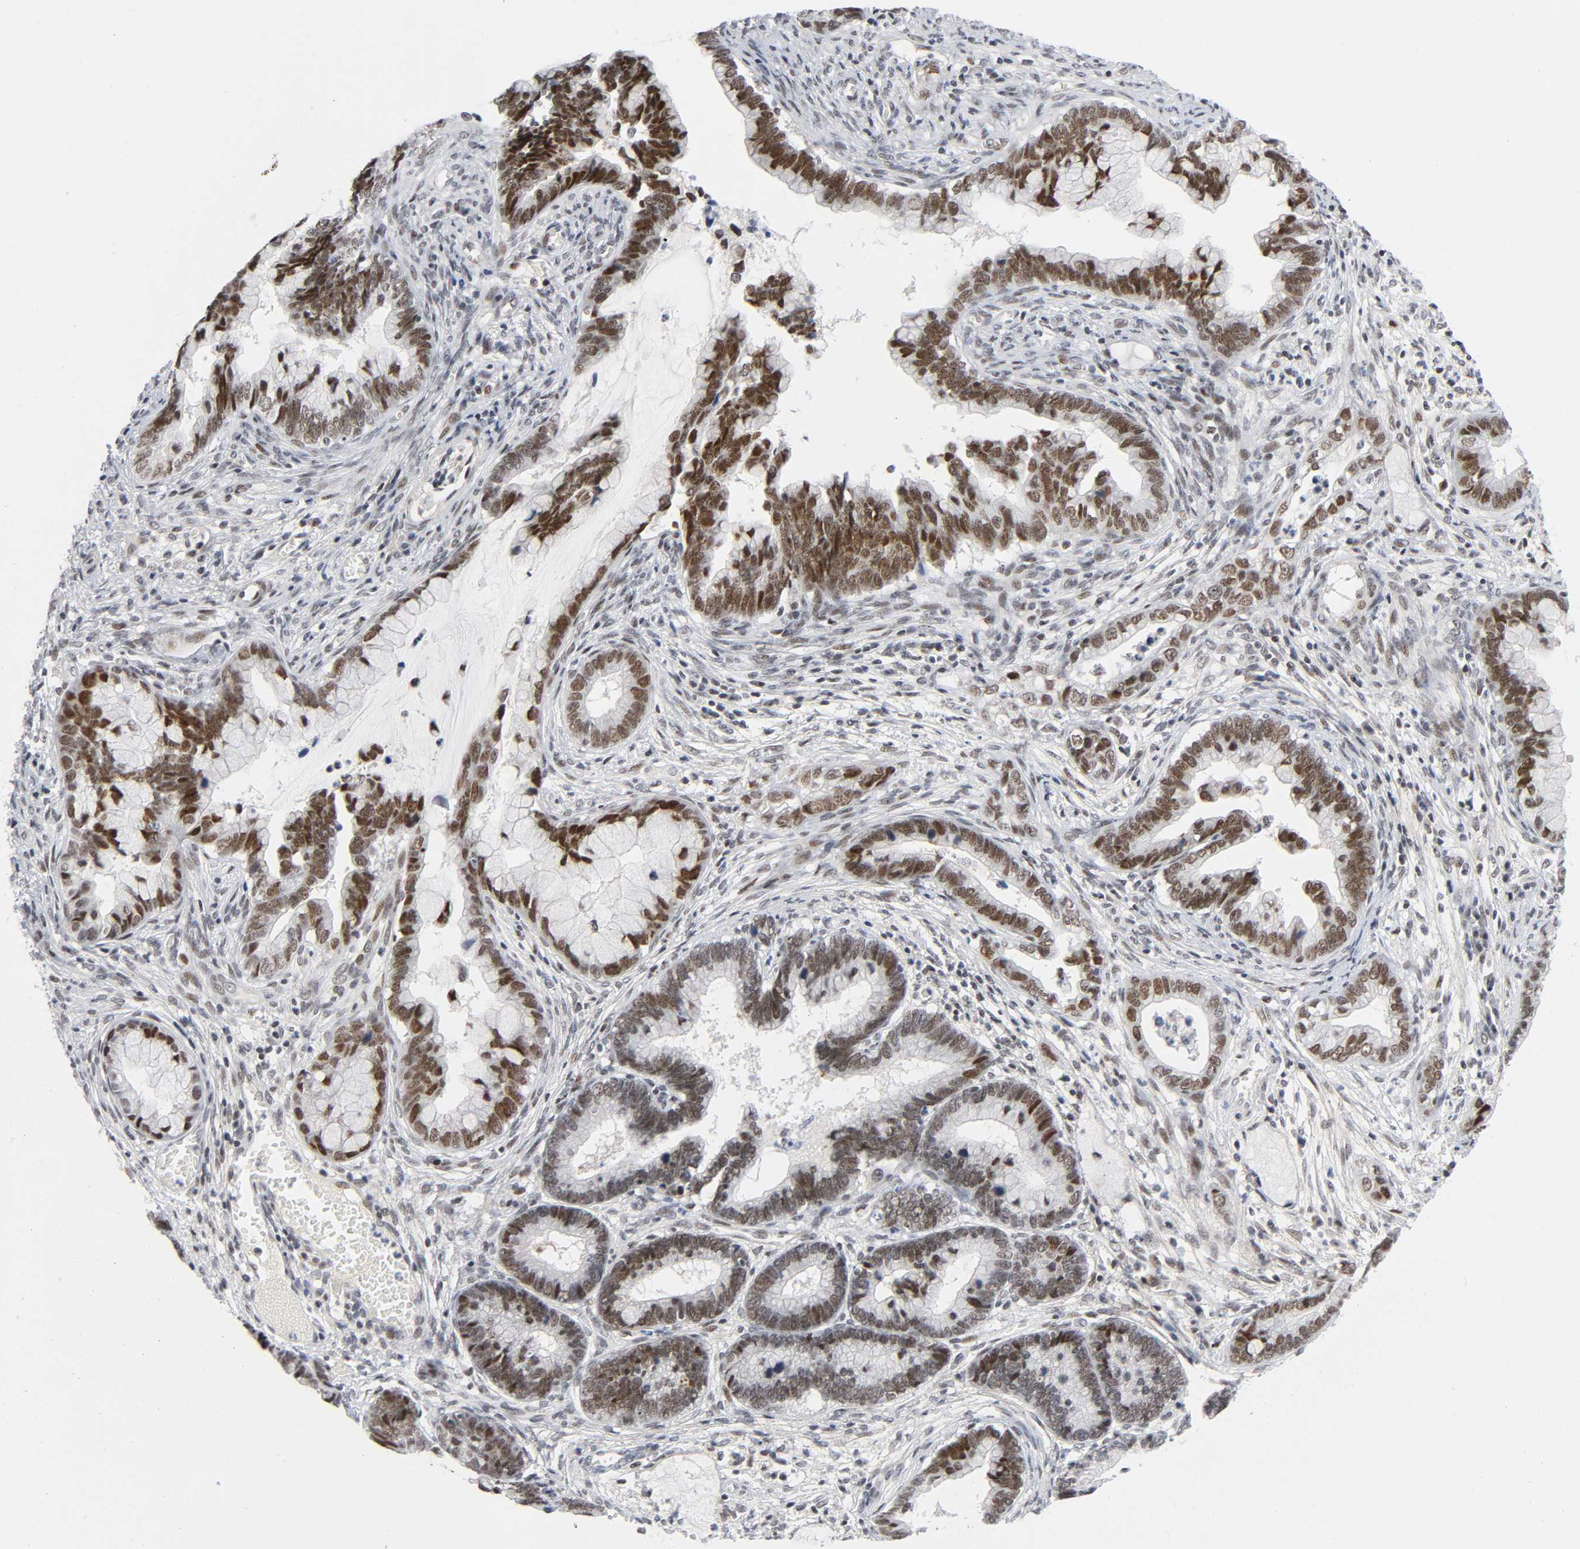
{"staining": {"intensity": "moderate", "quantity": ">75%", "location": "nuclear"}, "tissue": "cervical cancer", "cell_type": "Tumor cells", "image_type": "cancer", "snomed": [{"axis": "morphology", "description": "Adenocarcinoma, NOS"}, {"axis": "topography", "description": "Cervix"}], "caption": "Human adenocarcinoma (cervical) stained for a protein (brown) shows moderate nuclear positive positivity in about >75% of tumor cells.", "gene": "DIDO1", "patient": {"sex": "female", "age": 44}}